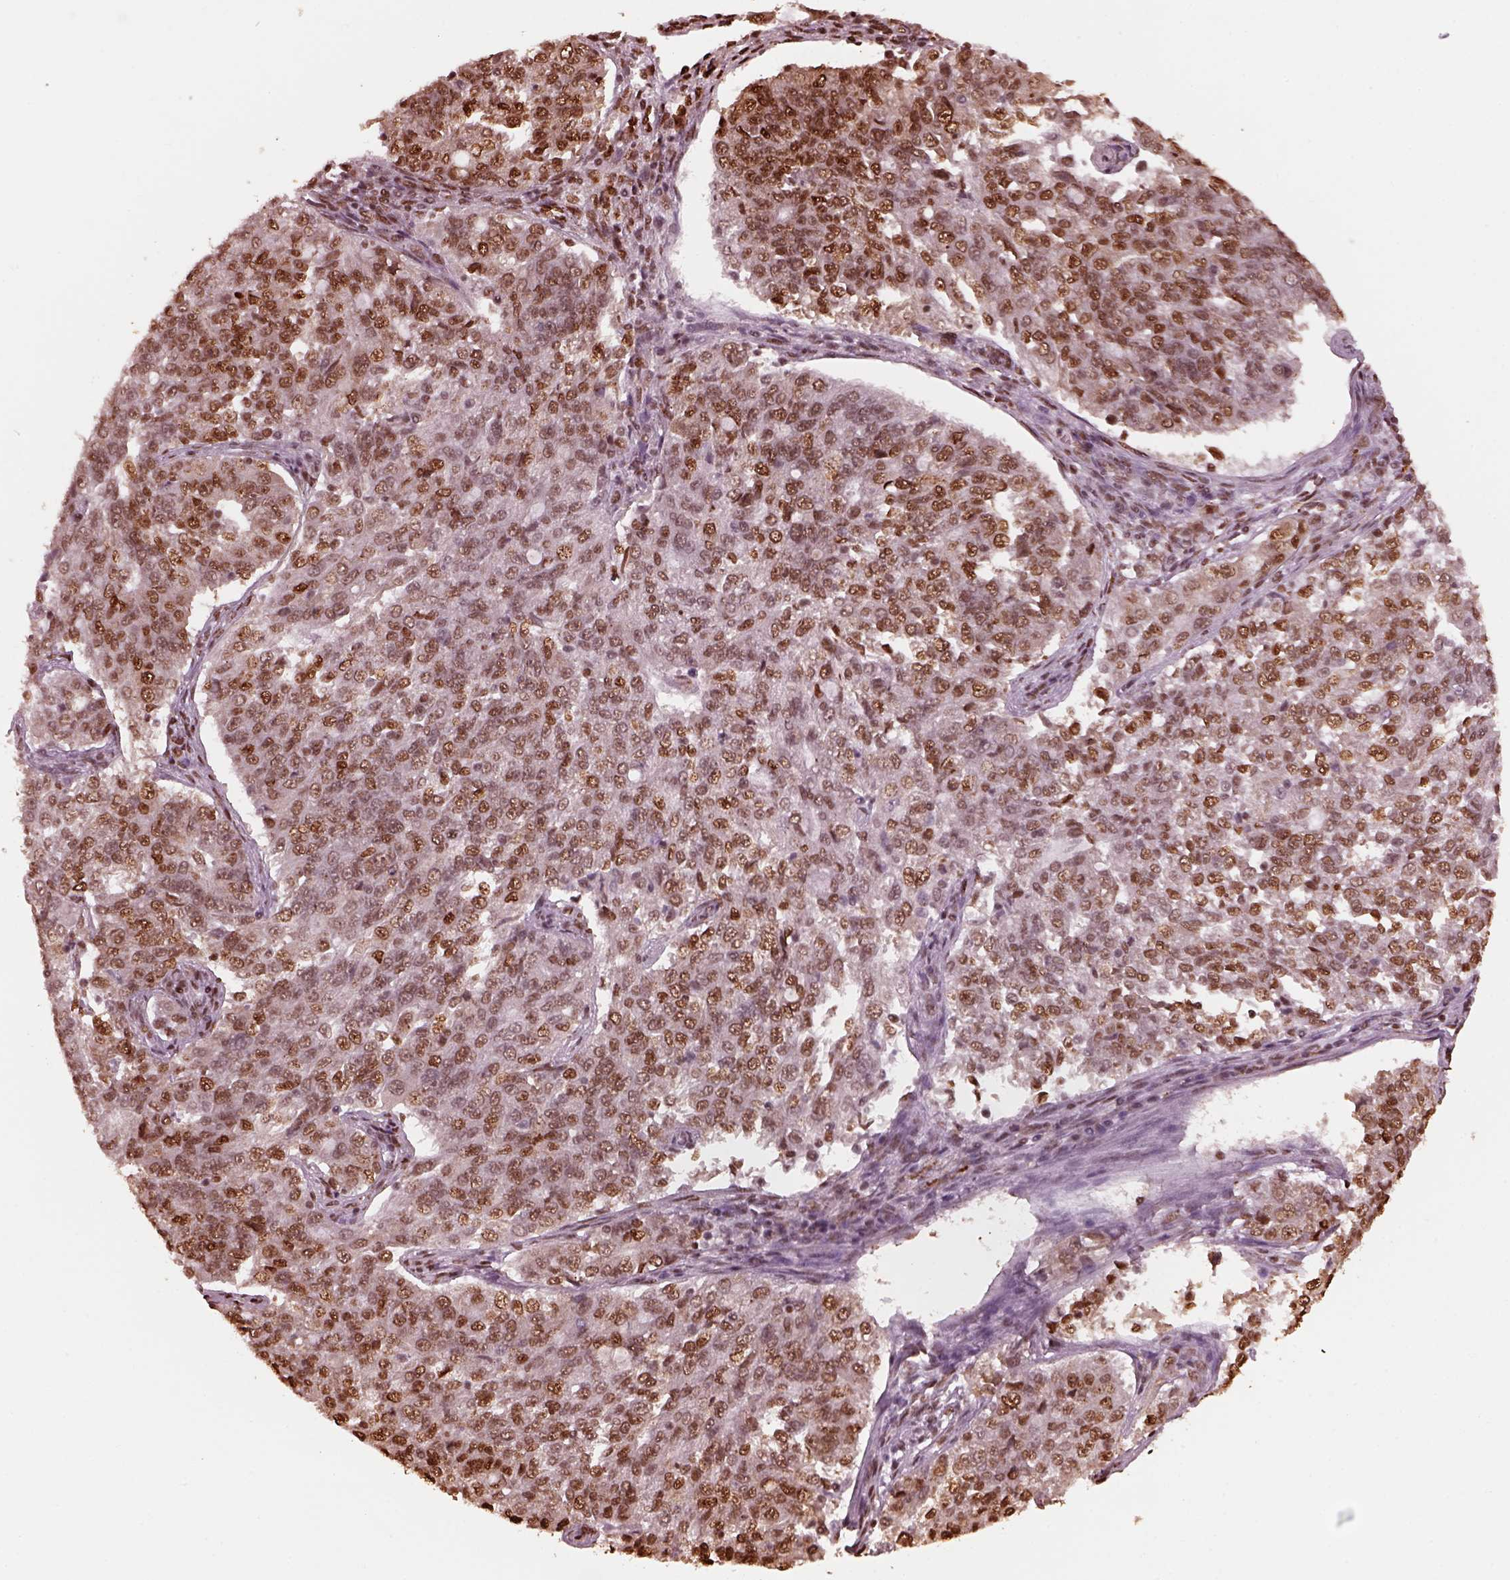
{"staining": {"intensity": "moderate", "quantity": ">75%", "location": "nuclear"}, "tissue": "endometrial cancer", "cell_type": "Tumor cells", "image_type": "cancer", "snomed": [{"axis": "morphology", "description": "Adenocarcinoma, NOS"}, {"axis": "topography", "description": "Endometrium"}], "caption": "Protein analysis of endometrial cancer (adenocarcinoma) tissue displays moderate nuclear positivity in about >75% of tumor cells.", "gene": "NSD1", "patient": {"sex": "female", "age": 43}}